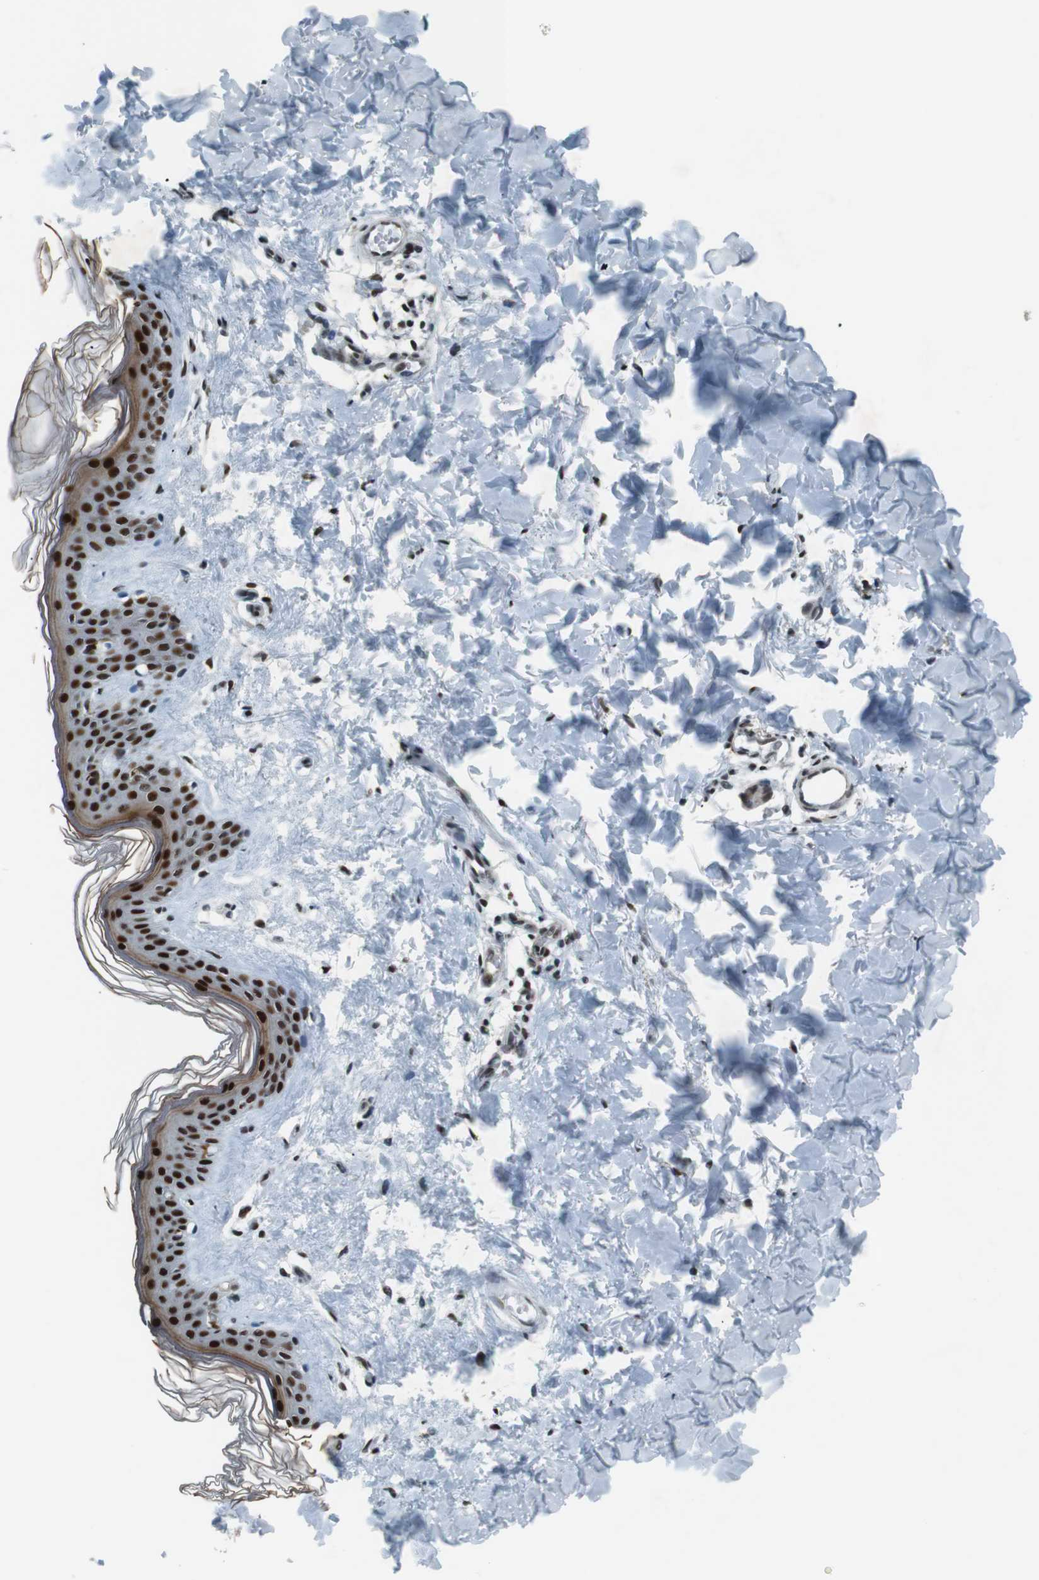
{"staining": {"intensity": "moderate", "quantity": ">75%", "location": "nuclear"}, "tissue": "skin", "cell_type": "Fibroblasts", "image_type": "normal", "snomed": [{"axis": "morphology", "description": "Normal tissue, NOS"}, {"axis": "topography", "description": "Skin"}], "caption": "IHC image of benign skin: skin stained using immunohistochemistry exhibits medium levels of moderate protein expression localized specifically in the nuclear of fibroblasts, appearing as a nuclear brown color.", "gene": "HEXIM1", "patient": {"sex": "female", "age": 41}}